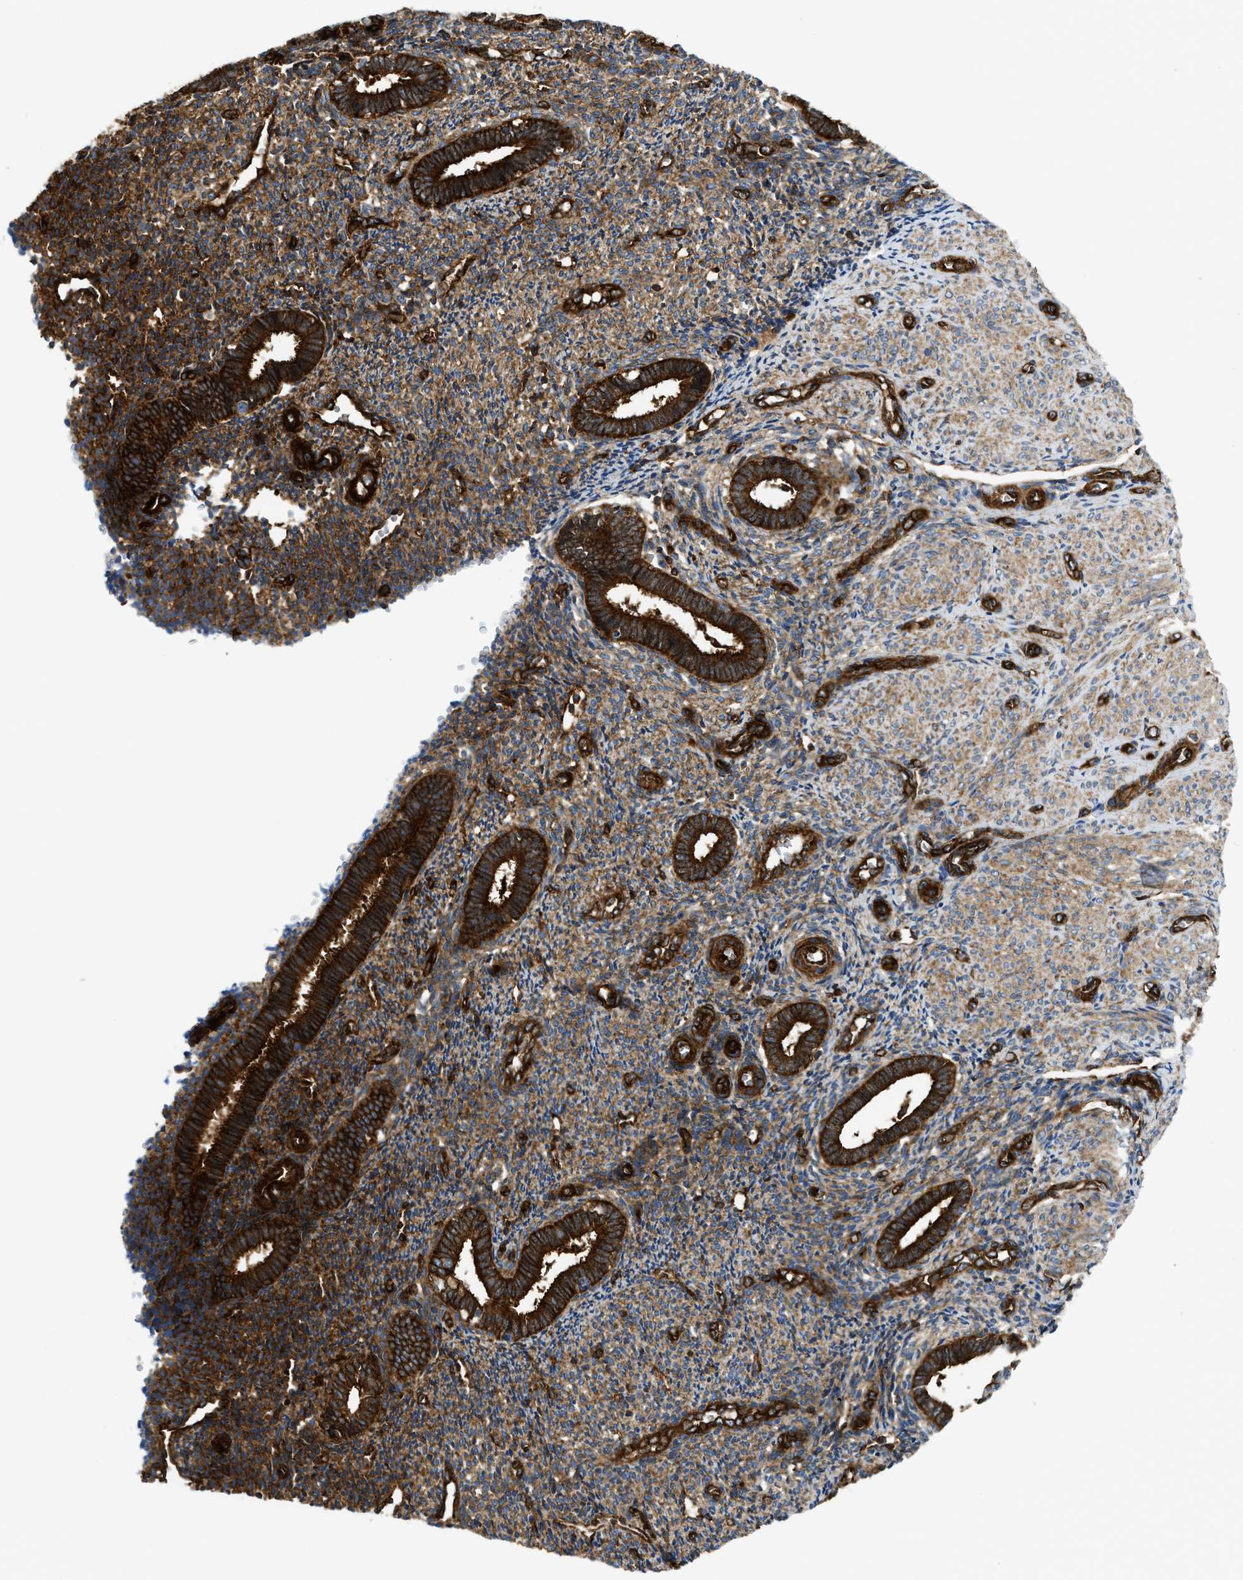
{"staining": {"intensity": "strong", "quantity": "25%-75%", "location": "cytoplasmic/membranous"}, "tissue": "endometrium", "cell_type": "Cells in endometrial stroma", "image_type": "normal", "snomed": [{"axis": "morphology", "description": "Normal tissue, NOS"}, {"axis": "topography", "description": "Endometrium"}], "caption": "Immunohistochemistry staining of normal endometrium, which shows high levels of strong cytoplasmic/membranous expression in approximately 25%-75% of cells in endometrial stroma indicating strong cytoplasmic/membranous protein positivity. The staining was performed using DAB (brown) for protein detection and nuclei were counterstained in hematoxylin (blue).", "gene": "HIP1", "patient": {"sex": "female", "age": 27}}